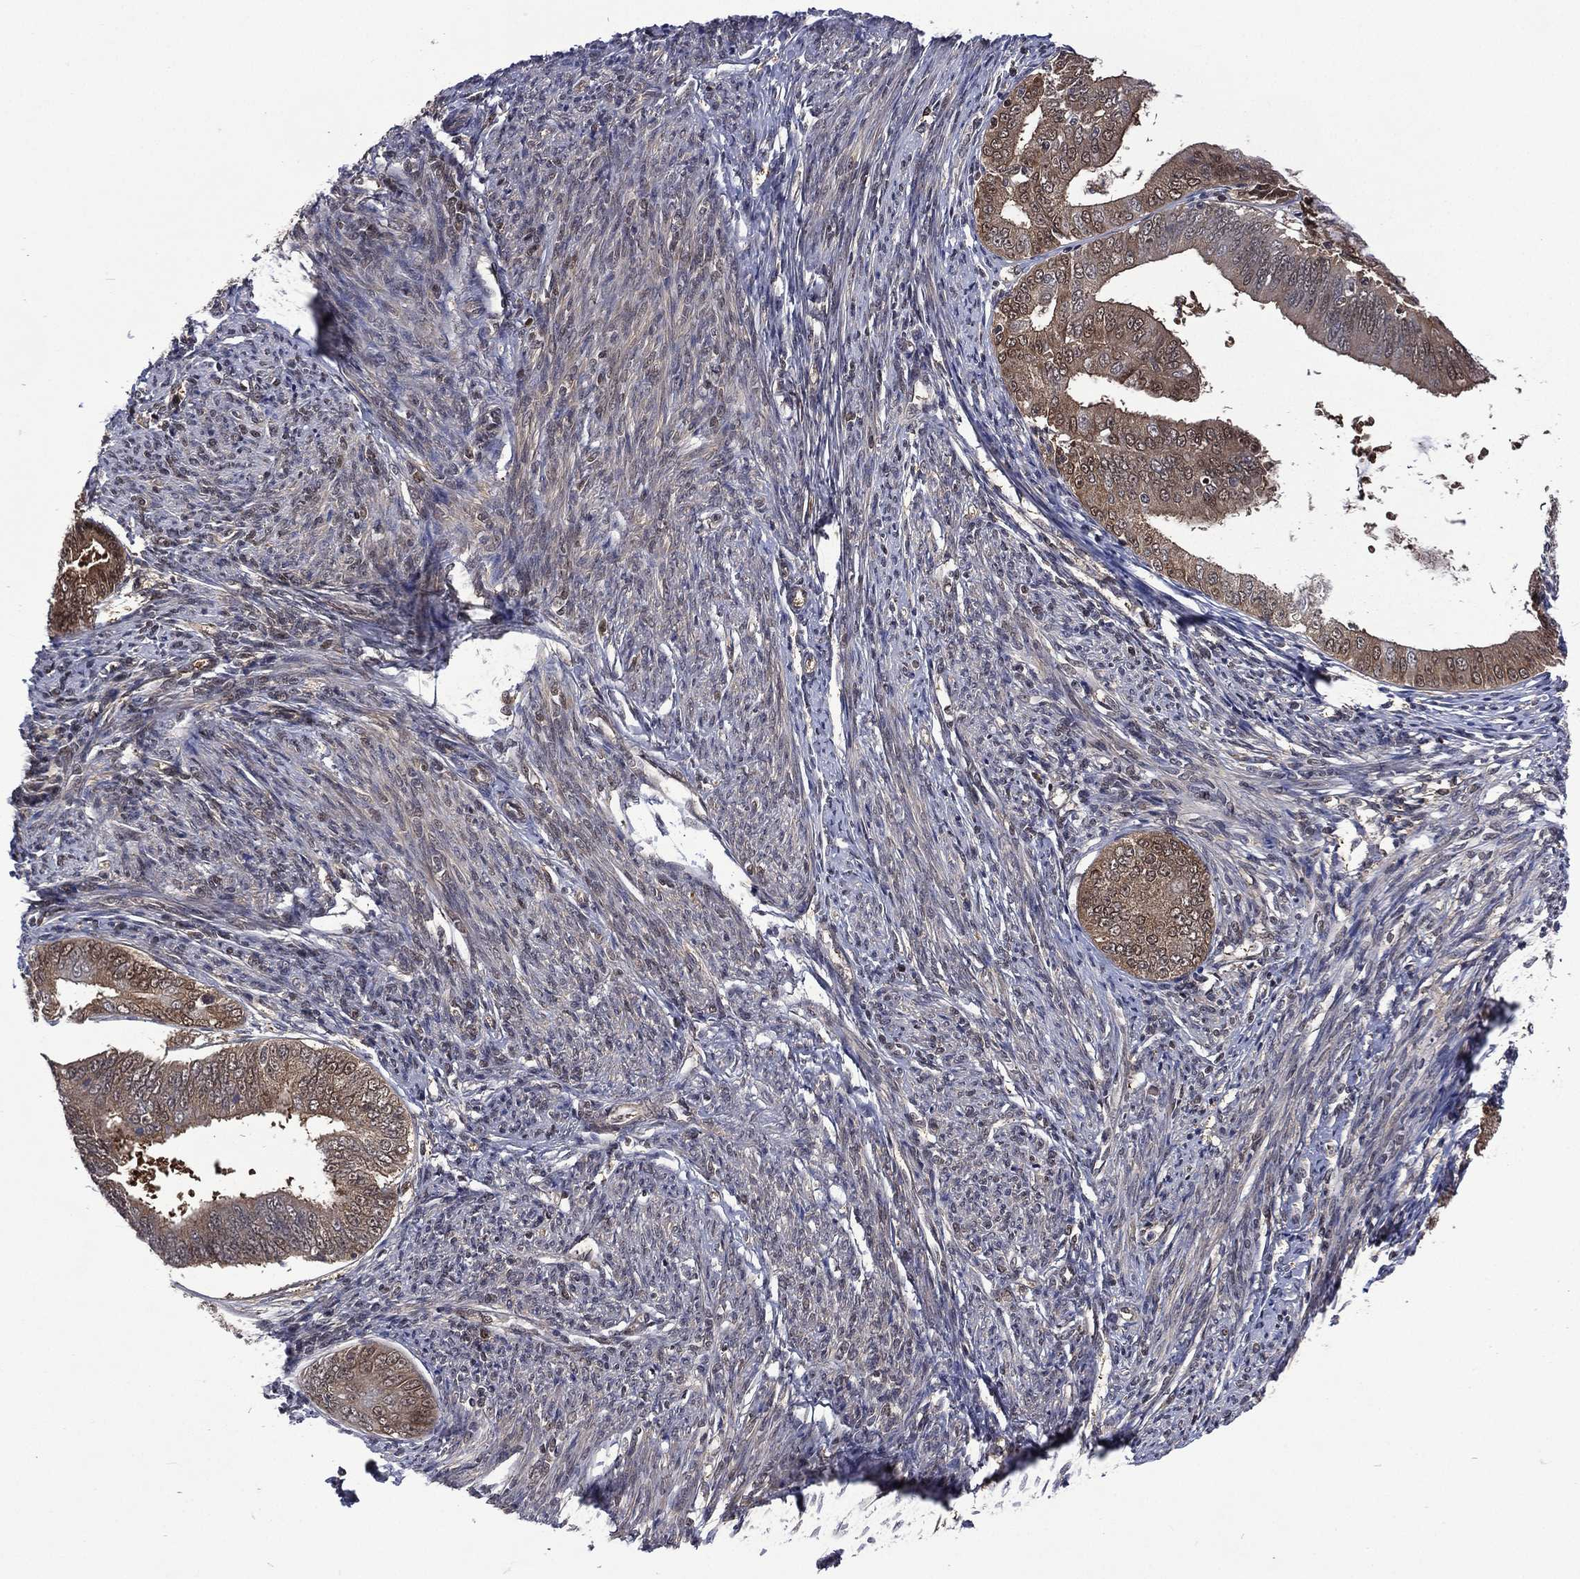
{"staining": {"intensity": "moderate", "quantity": "25%-75%", "location": "cytoplasmic/membranous,nuclear"}, "tissue": "endometrial cancer", "cell_type": "Tumor cells", "image_type": "cancer", "snomed": [{"axis": "morphology", "description": "Adenocarcinoma, NOS"}, {"axis": "topography", "description": "Endometrium"}], "caption": "The immunohistochemical stain highlights moderate cytoplasmic/membranous and nuclear positivity in tumor cells of endometrial cancer (adenocarcinoma) tissue. The staining was performed using DAB (3,3'-diaminobenzidine), with brown indicating positive protein expression. Nuclei are stained blue with hematoxylin.", "gene": "MTAP", "patient": {"sex": "female", "age": 63}}